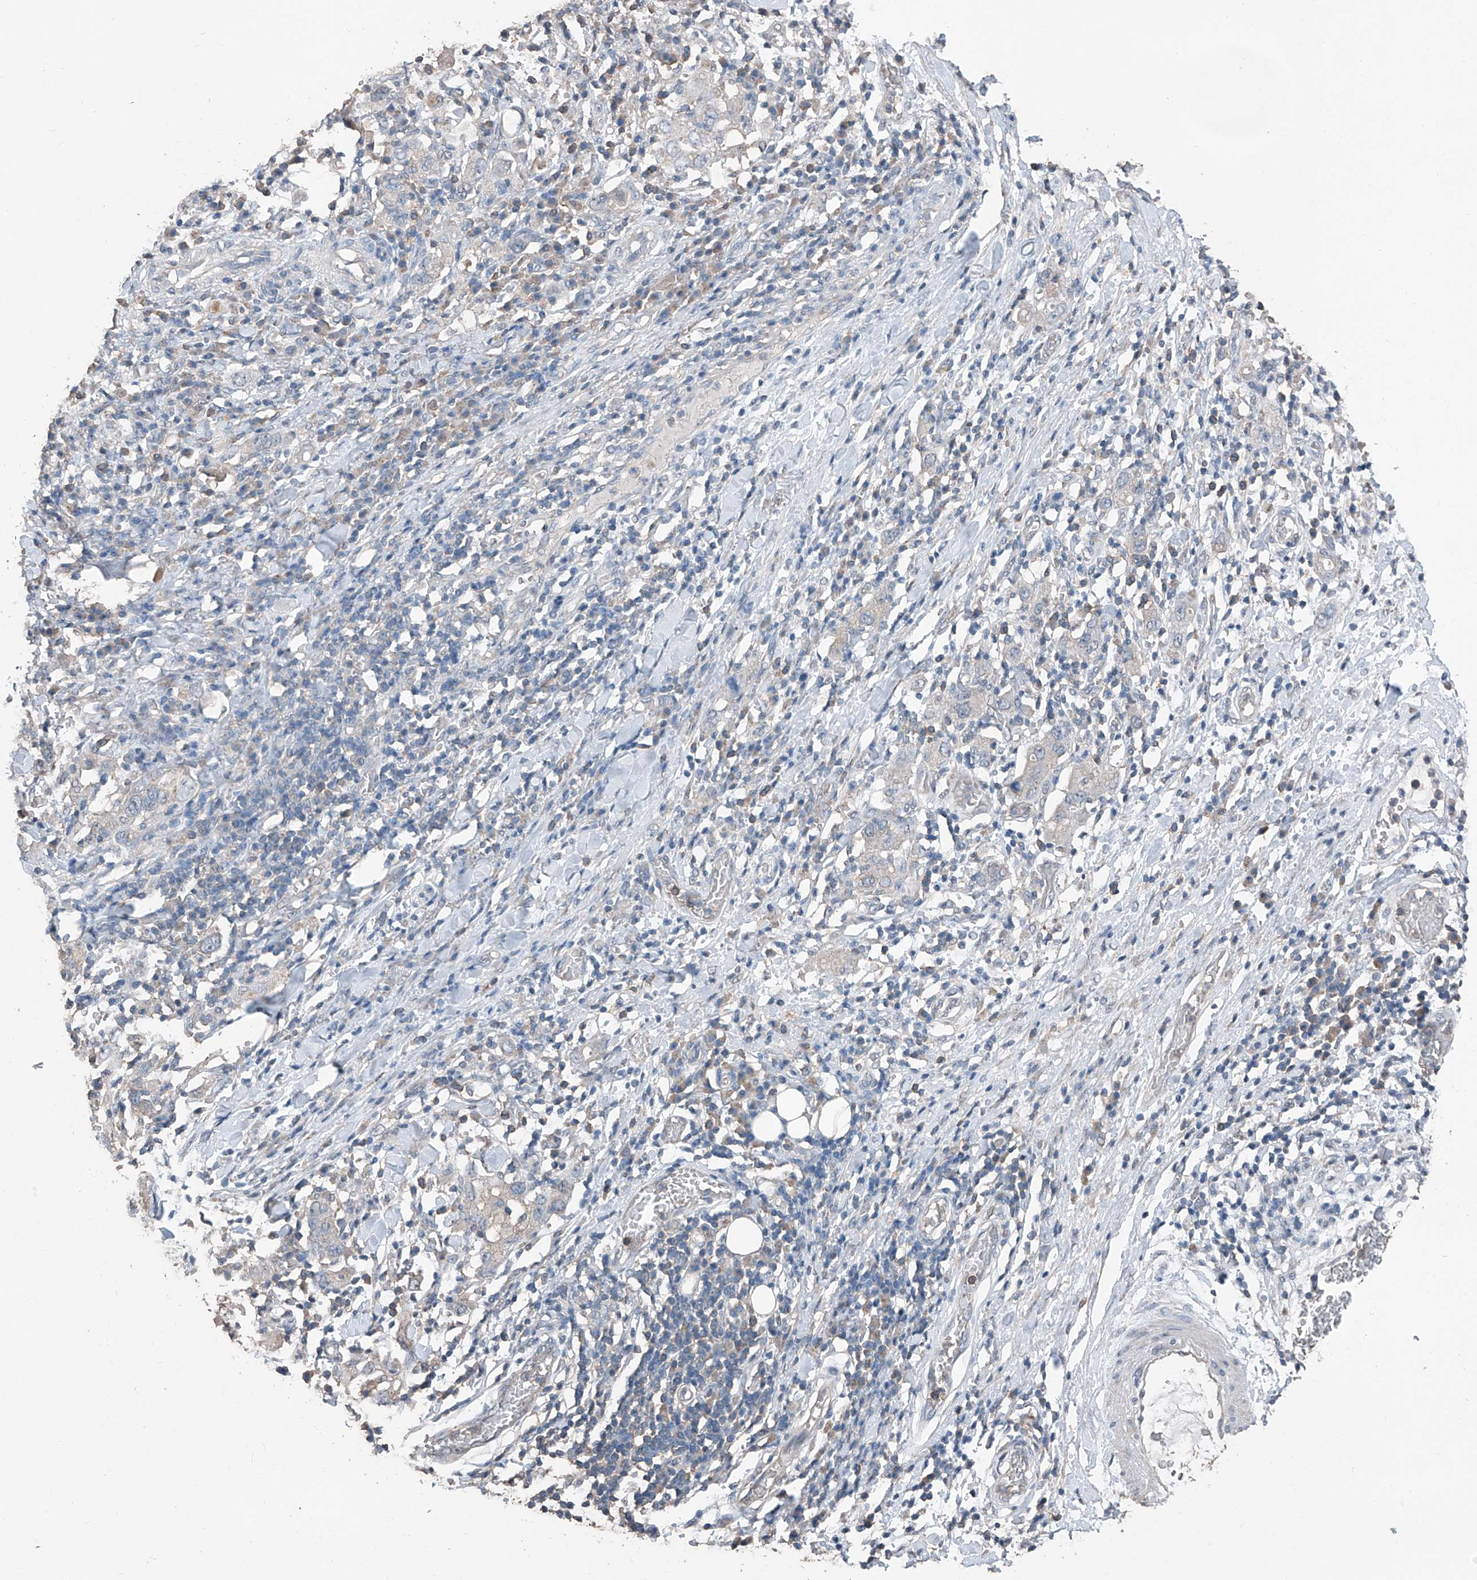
{"staining": {"intensity": "negative", "quantity": "none", "location": "none"}, "tissue": "stomach cancer", "cell_type": "Tumor cells", "image_type": "cancer", "snomed": [{"axis": "morphology", "description": "Adenocarcinoma, NOS"}, {"axis": "topography", "description": "Stomach, upper"}], "caption": "This micrograph is of stomach cancer (adenocarcinoma) stained with immunohistochemistry to label a protein in brown with the nuclei are counter-stained blue. There is no expression in tumor cells.", "gene": "MAMLD1", "patient": {"sex": "male", "age": 62}}